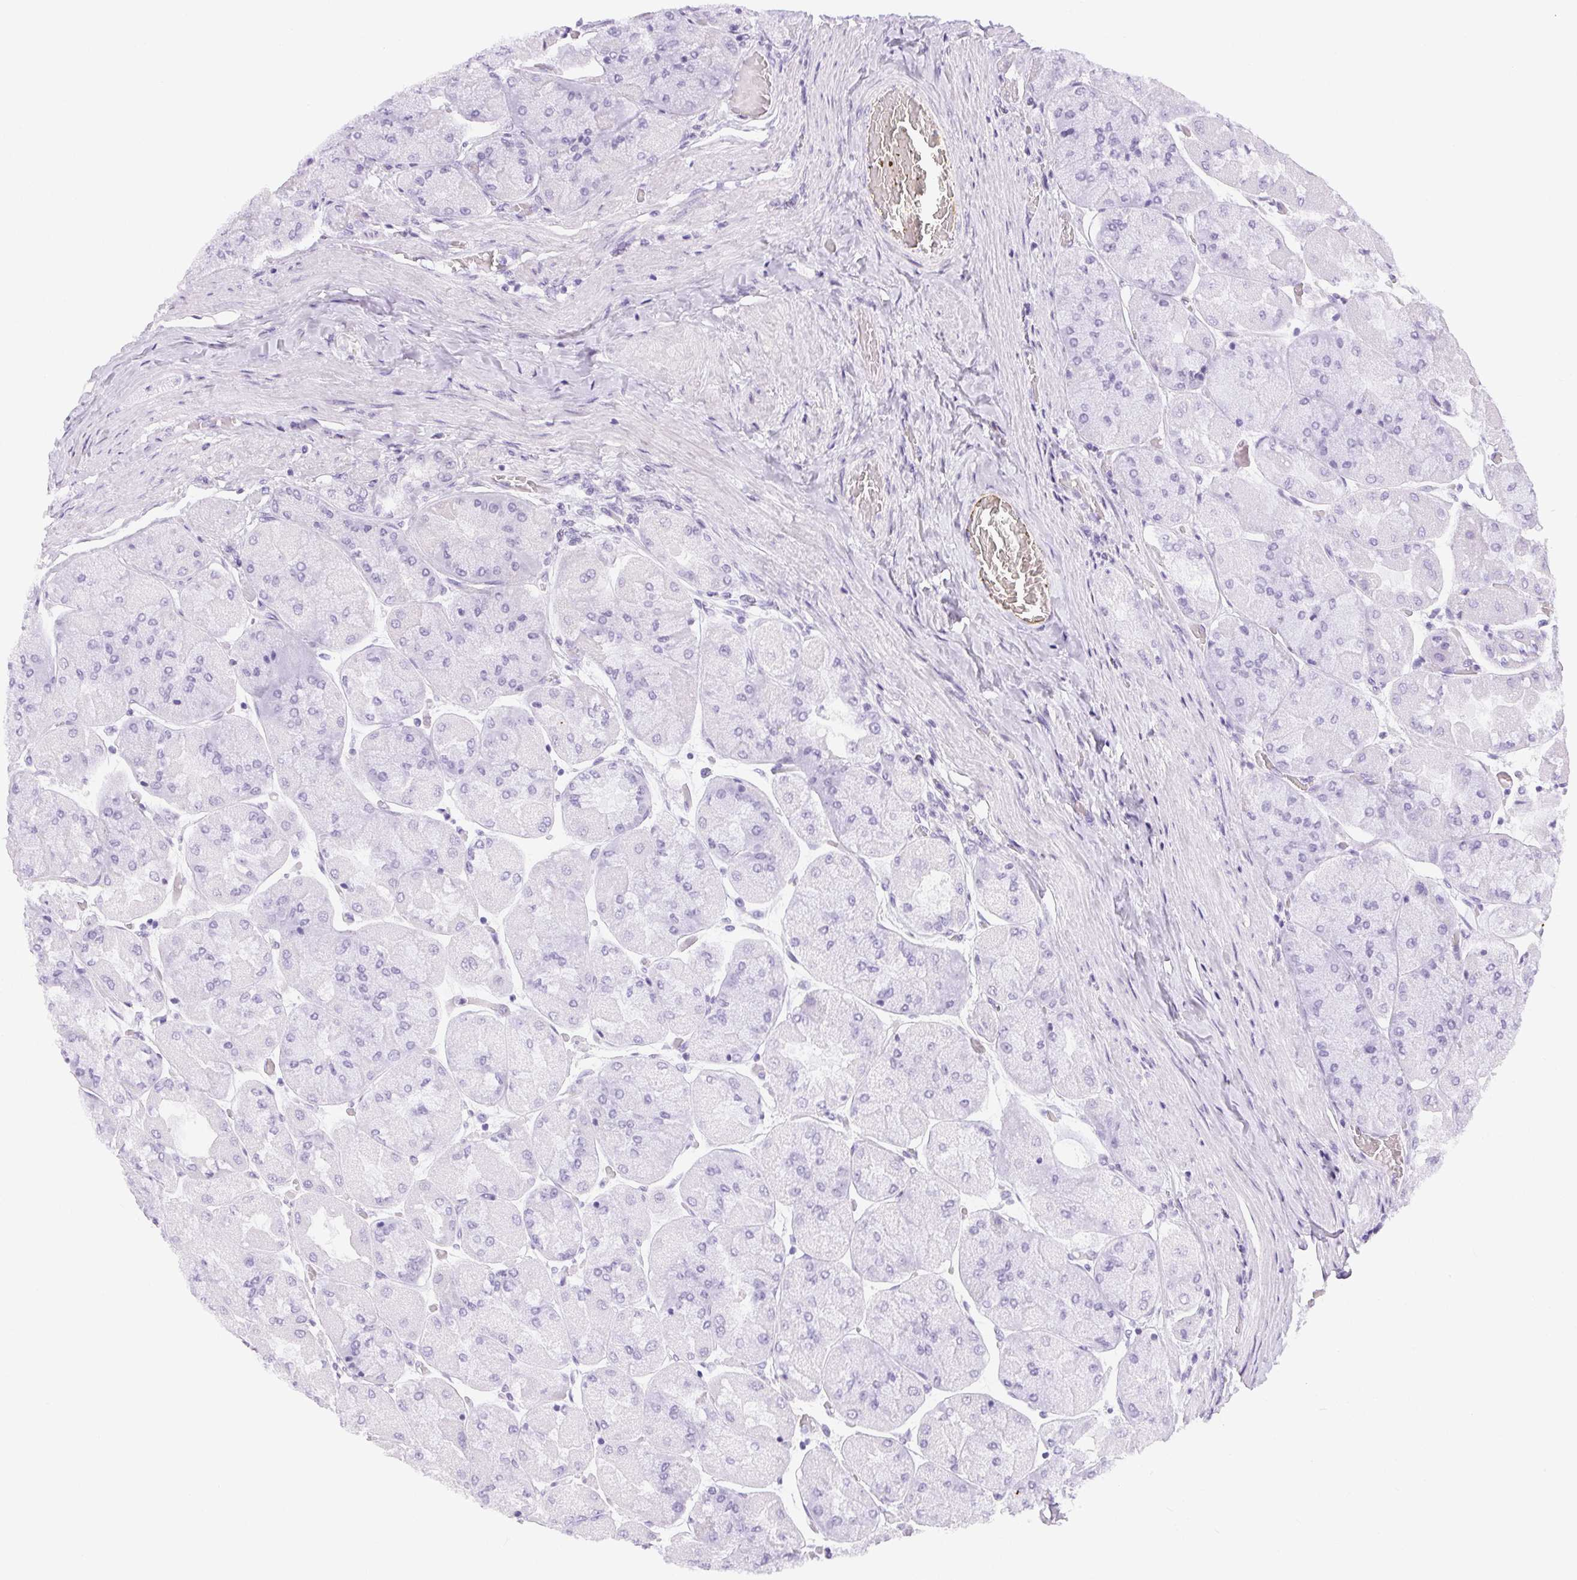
{"staining": {"intensity": "negative", "quantity": "none", "location": "none"}, "tissue": "stomach", "cell_type": "Glandular cells", "image_type": "normal", "snomed": [{"axis": "morphology", "description": "Normal tissue, NOS"}, {"axis": "topography", "description": "Stomach"}], "caption": "Stomach stained for a protein using IHC shows no expression glandular cells.", "gene": "RPGRIP1", "patient": {"sex": "female", "age": 61}}